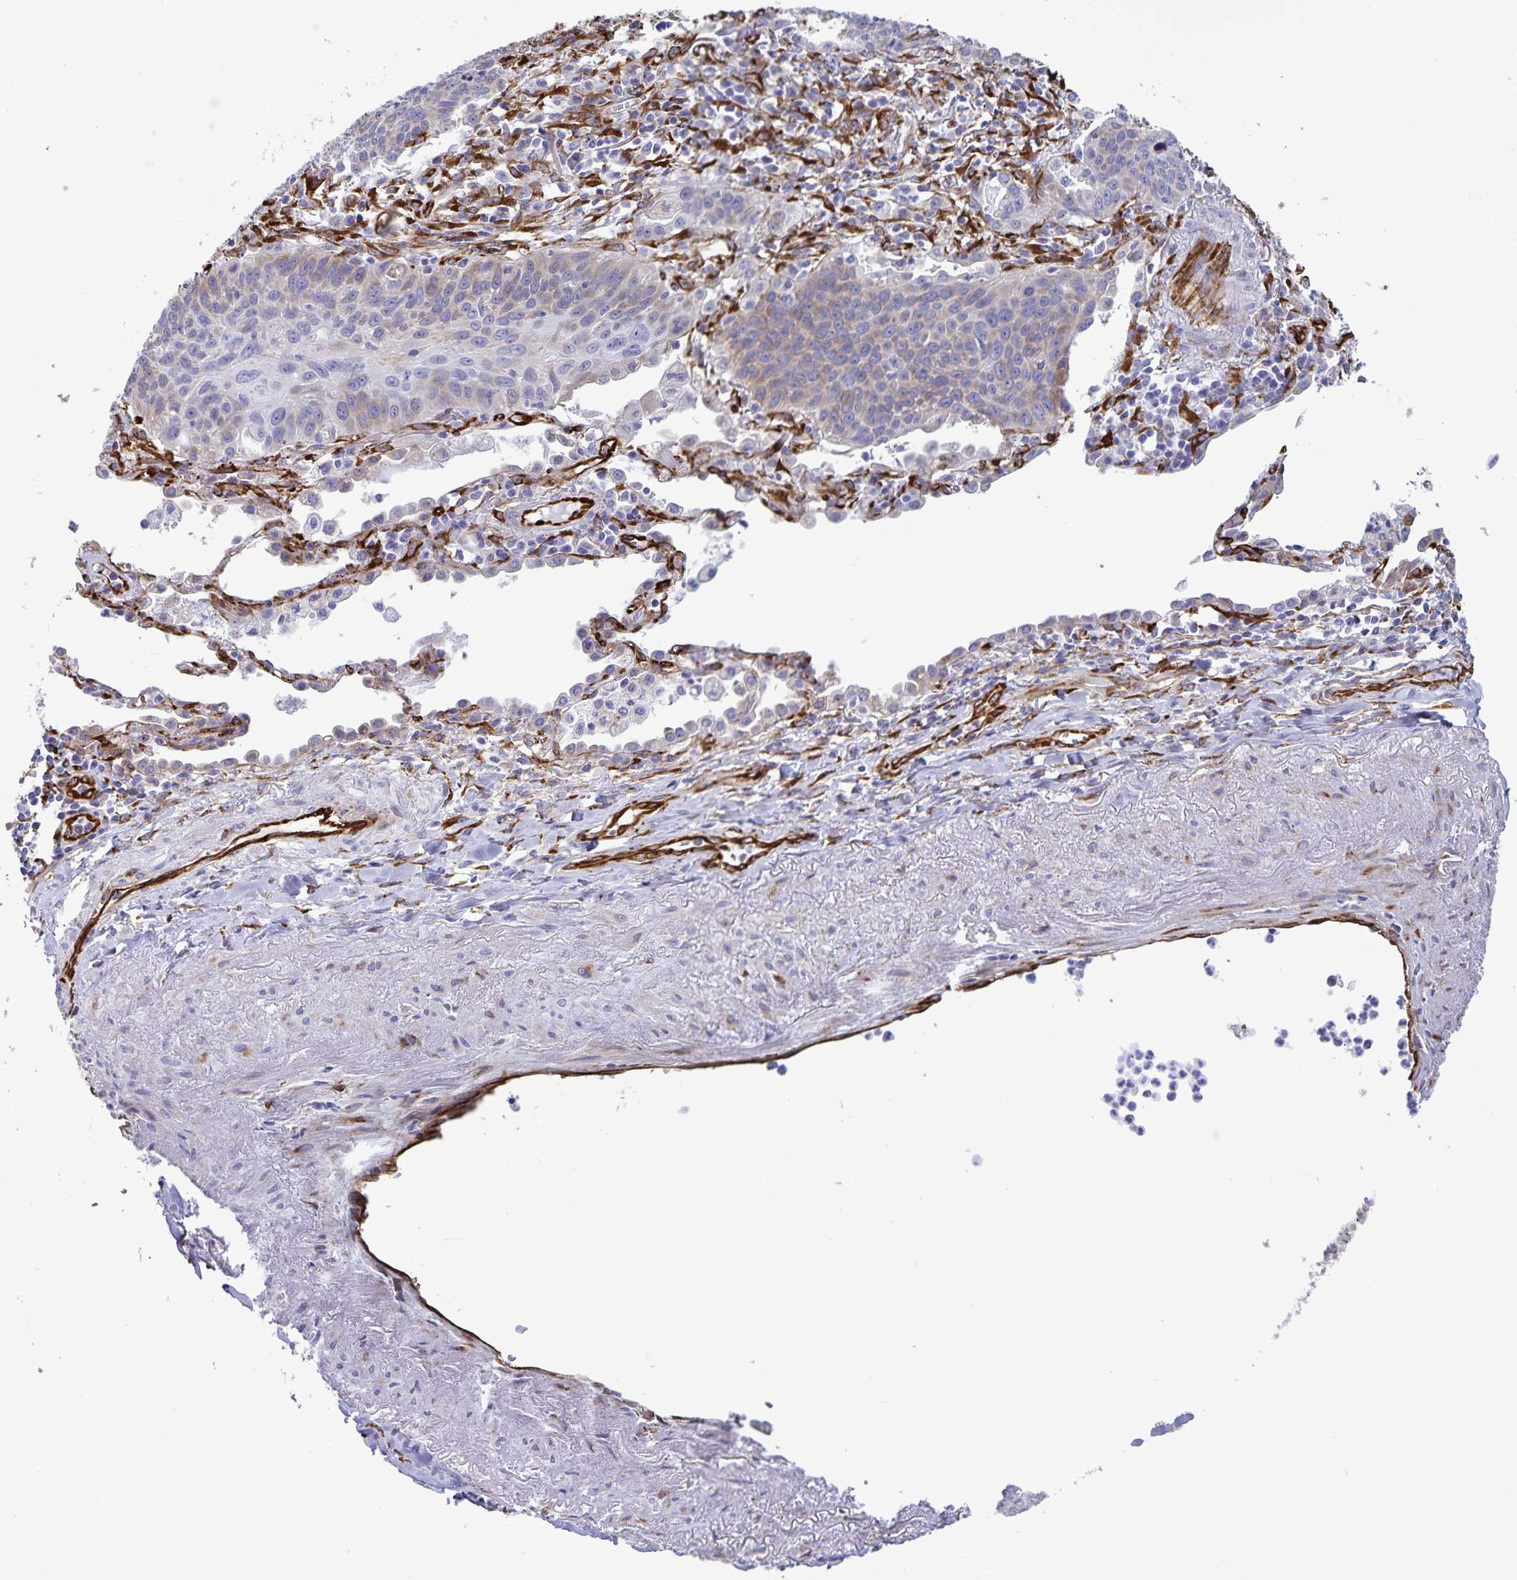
{"staining": {"intensity": "strong", "quantity": "25%-75%", "location": "cytoplasmic/membranous"}, "tissue": "lung cancer", "cell_type": "Tumor cells", "image_type": "cancer", "snomed": [{"axis": "morphology", "description": "Squamous cell carcinoma, NOS"}, {"axis": "topography", "description": "Lung"}], "caption": "This photomicrograph shows immunohistochemistry (IHC) staining of human lung squamous cell carcinoma, with high strong cytoplasmic/membranous staining in approximately 25%-75% of tumor cells.", "gene": "RCN1", "patient": {"sex": "male", "age": 71}}